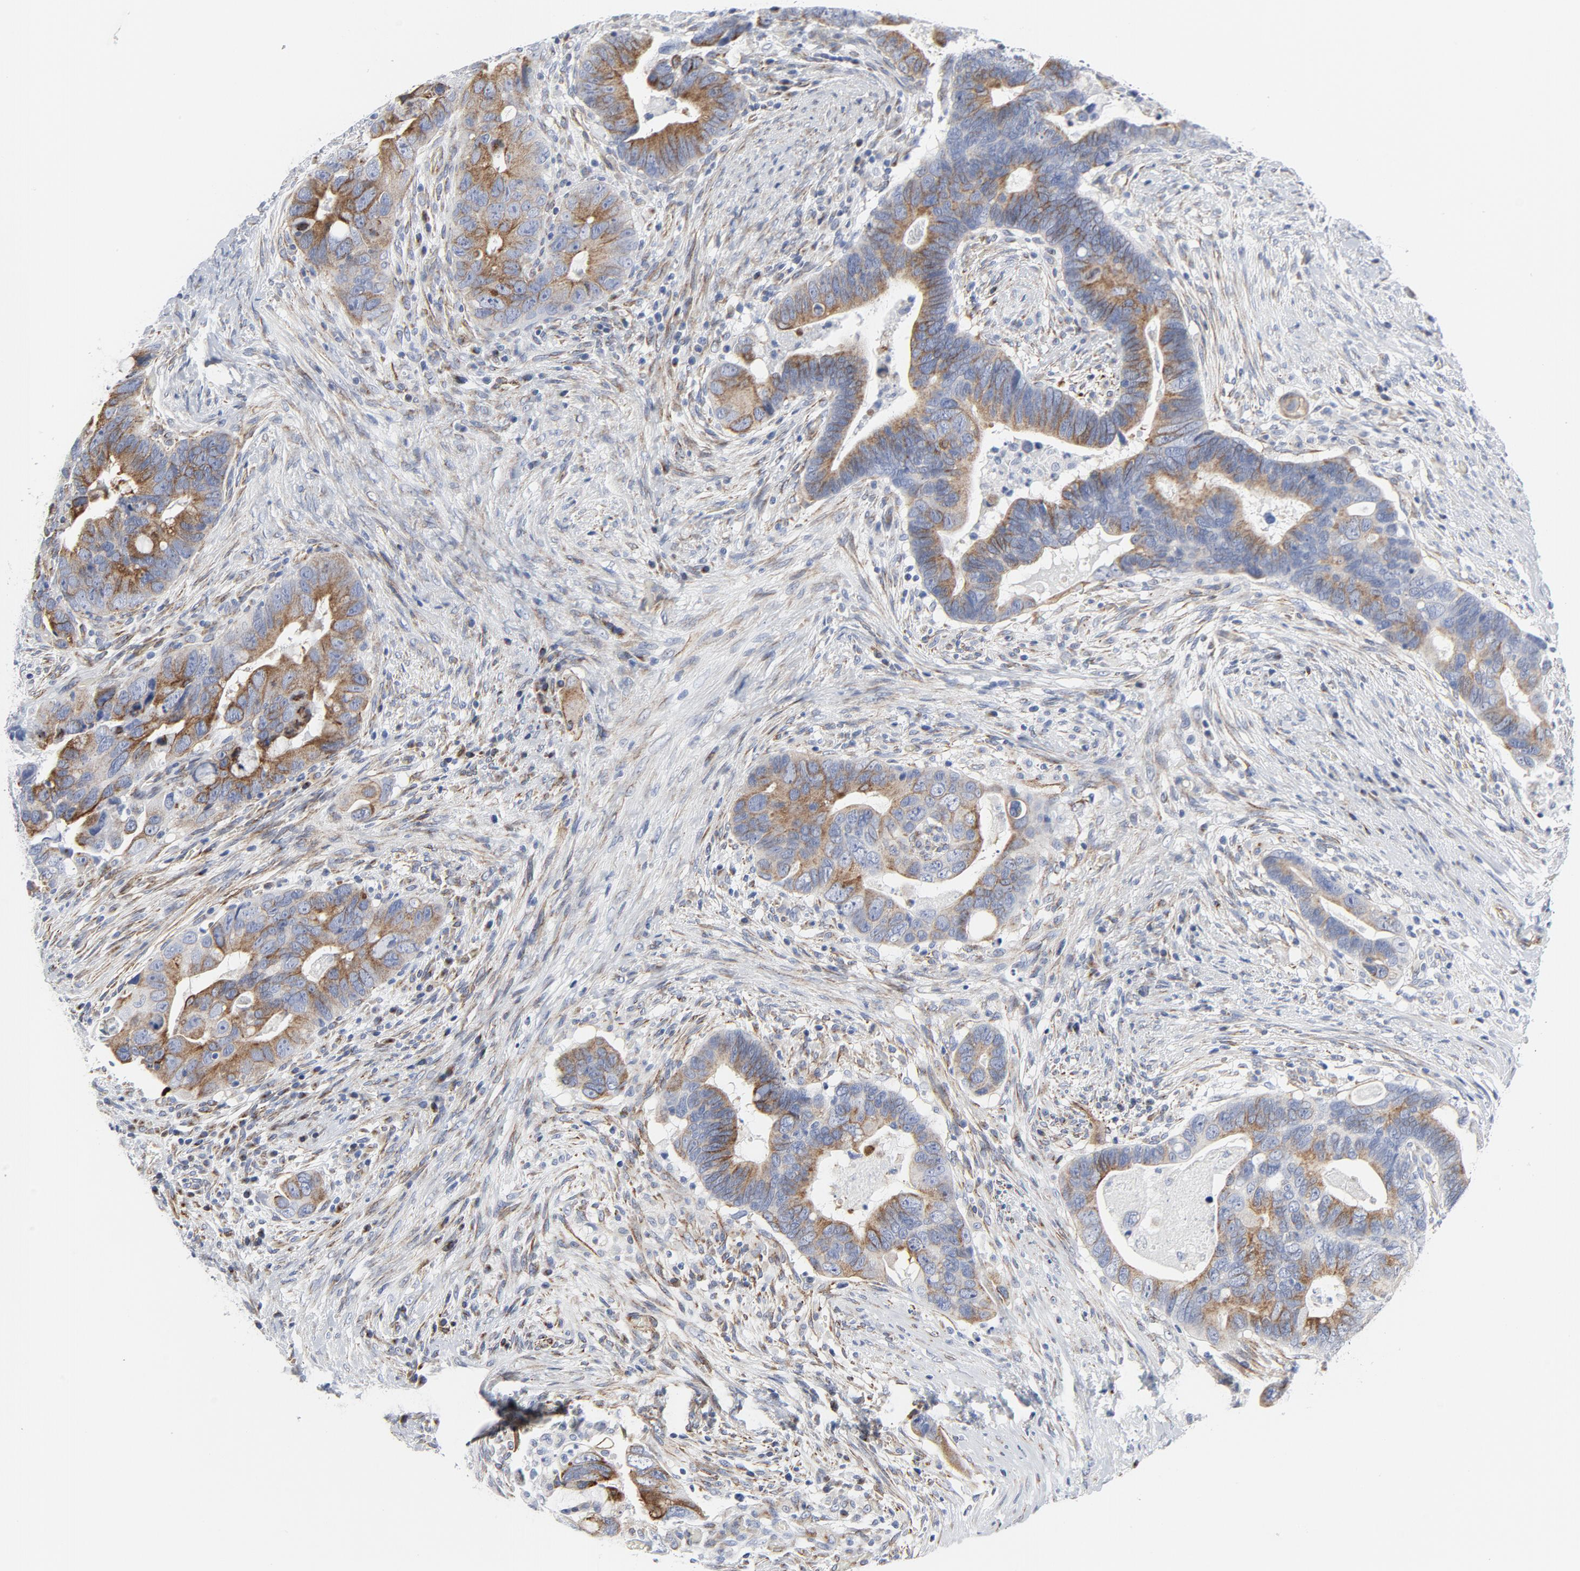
{"staining": {"intensity": "moderate", "quantity": "25%-75%", "location": "cytoplasmic/membranous"}, "tissue": "colorectal cancer", "cell_type": "Tumor cells", "image_type": "cancer", "snomed": [{"axis": "morphology", "description": "Adenocarcinoma, NOS"}, {"axis": "topography", "description": "Rectum"}], "caption": "Immunohistochemistry (IHC) of human adenocarcinoma (colorectal) displays medium levels of moderate cytoplasmic/membranous expression in about 25%-75% of tumor cells. (Brightfield microscopy of DAB IHC at high magnification).", "gene": "TUBB1", "patient": {"sex": "male", "age": 53}}